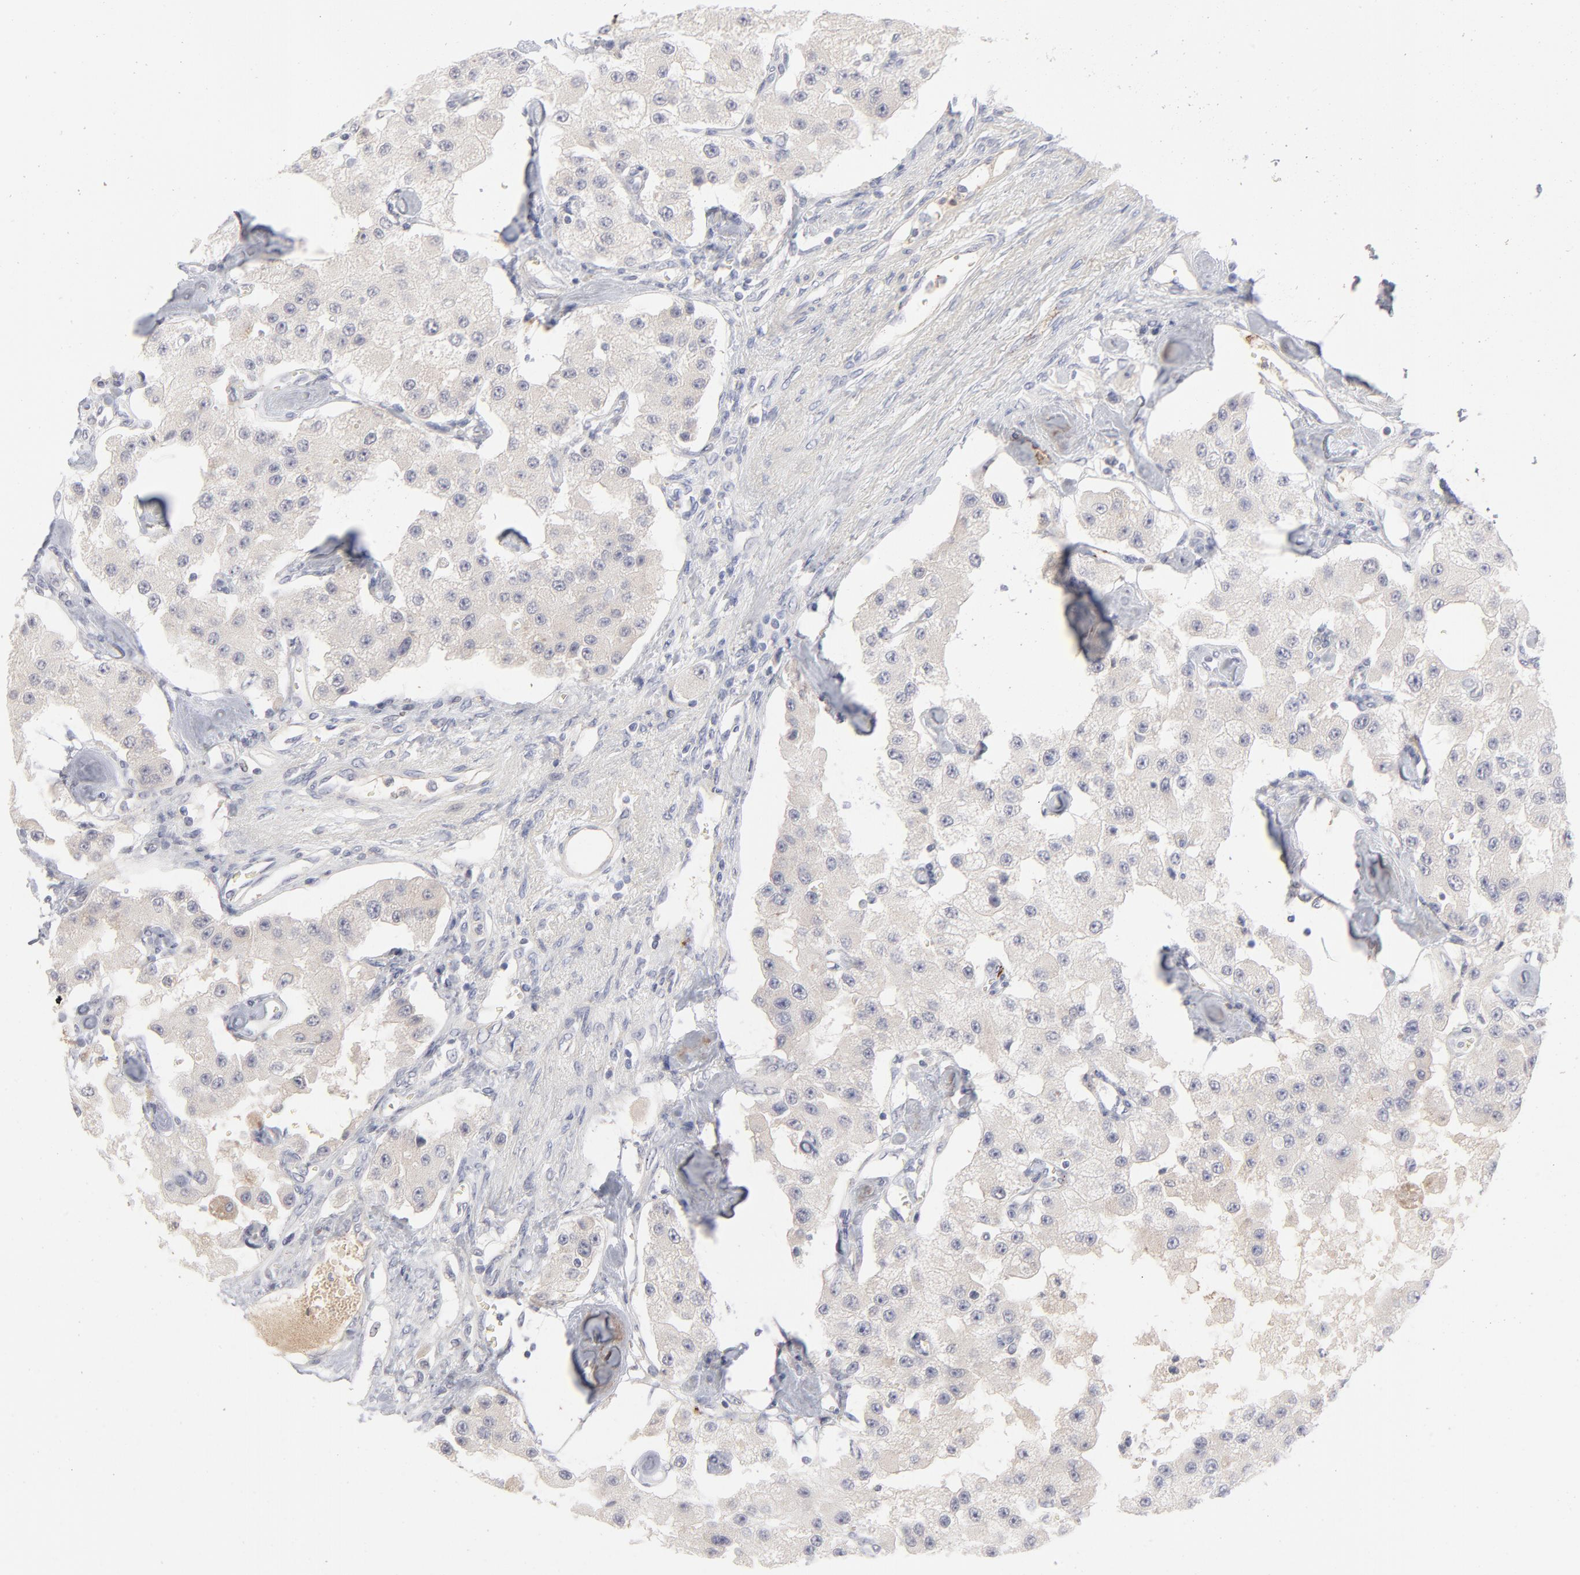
{"staining": {"intensity": "negative", "quantity": "none", "location": "none"}, "tissue": "carcinoid", "cell_type": "Tumor cells", "image_type": "cancer", "snomed": [{"axis": "morphology", "description": "Carcinoid, malignant, NOS"}, {"axis": "topography", "description": "Pancreas"}], "caption": "Human carcinoid stained for a protein using IHC reveals no expression in tumor cells.", "gene": "CCR3", "patient": {"sex": "male", "age": 41}}